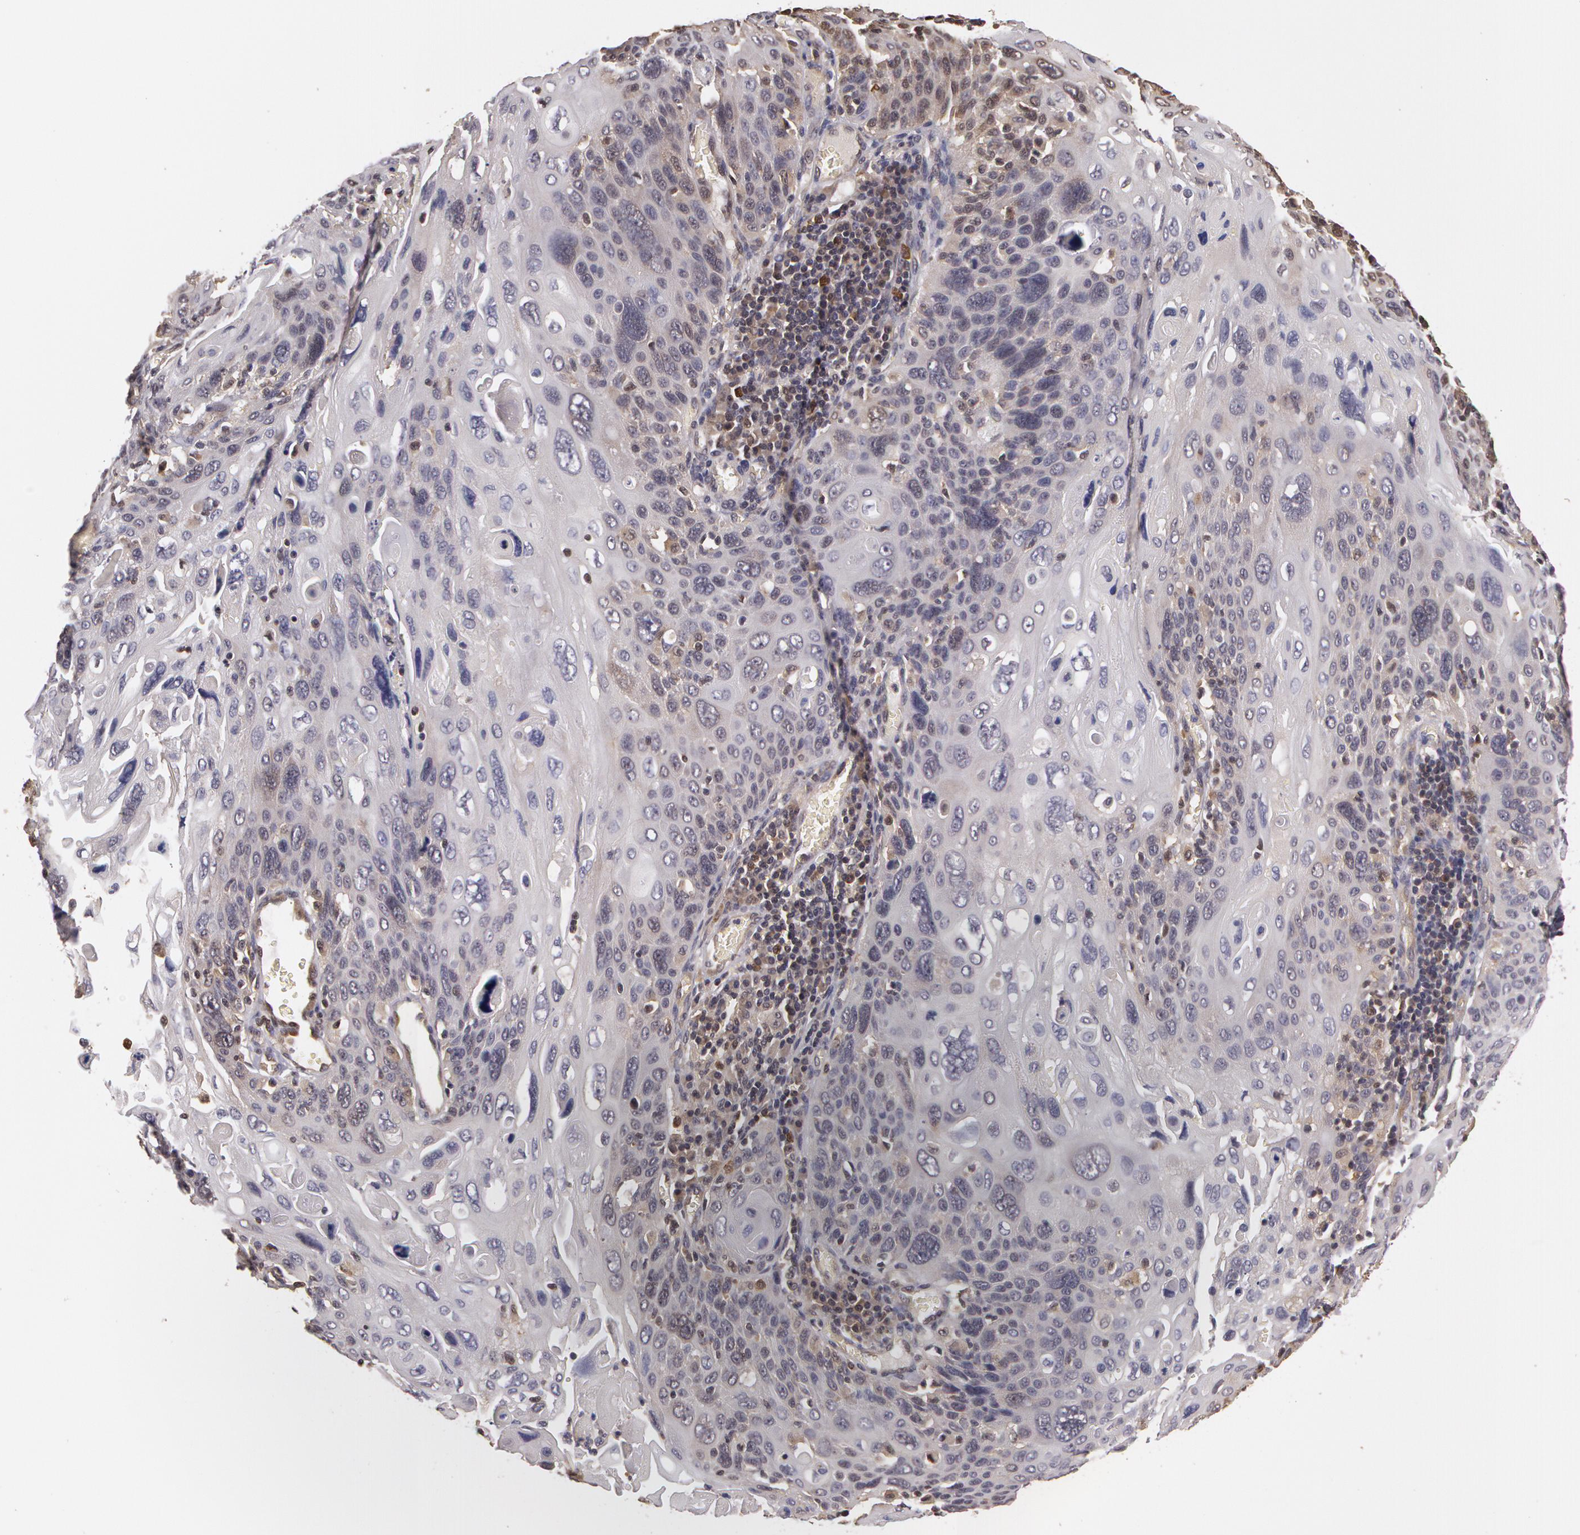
{"staining": {"intensity": "negative", "quantity": "none", "location": "none"}, "tissue": "cervical cancer", "cell_type": "Tumor cells", "image_type": "cancer", "snomed": [{"axis": "morphology", "description": "Squamous cell carcinoma, NOS"}, {"axis": "topography", "description": "Cervix"}], "caption": "Tumor cells are negative for protein expression in human cervical cancer.", "gene": "AHSA1", "patient": {"sex": "female", "age": 54}}